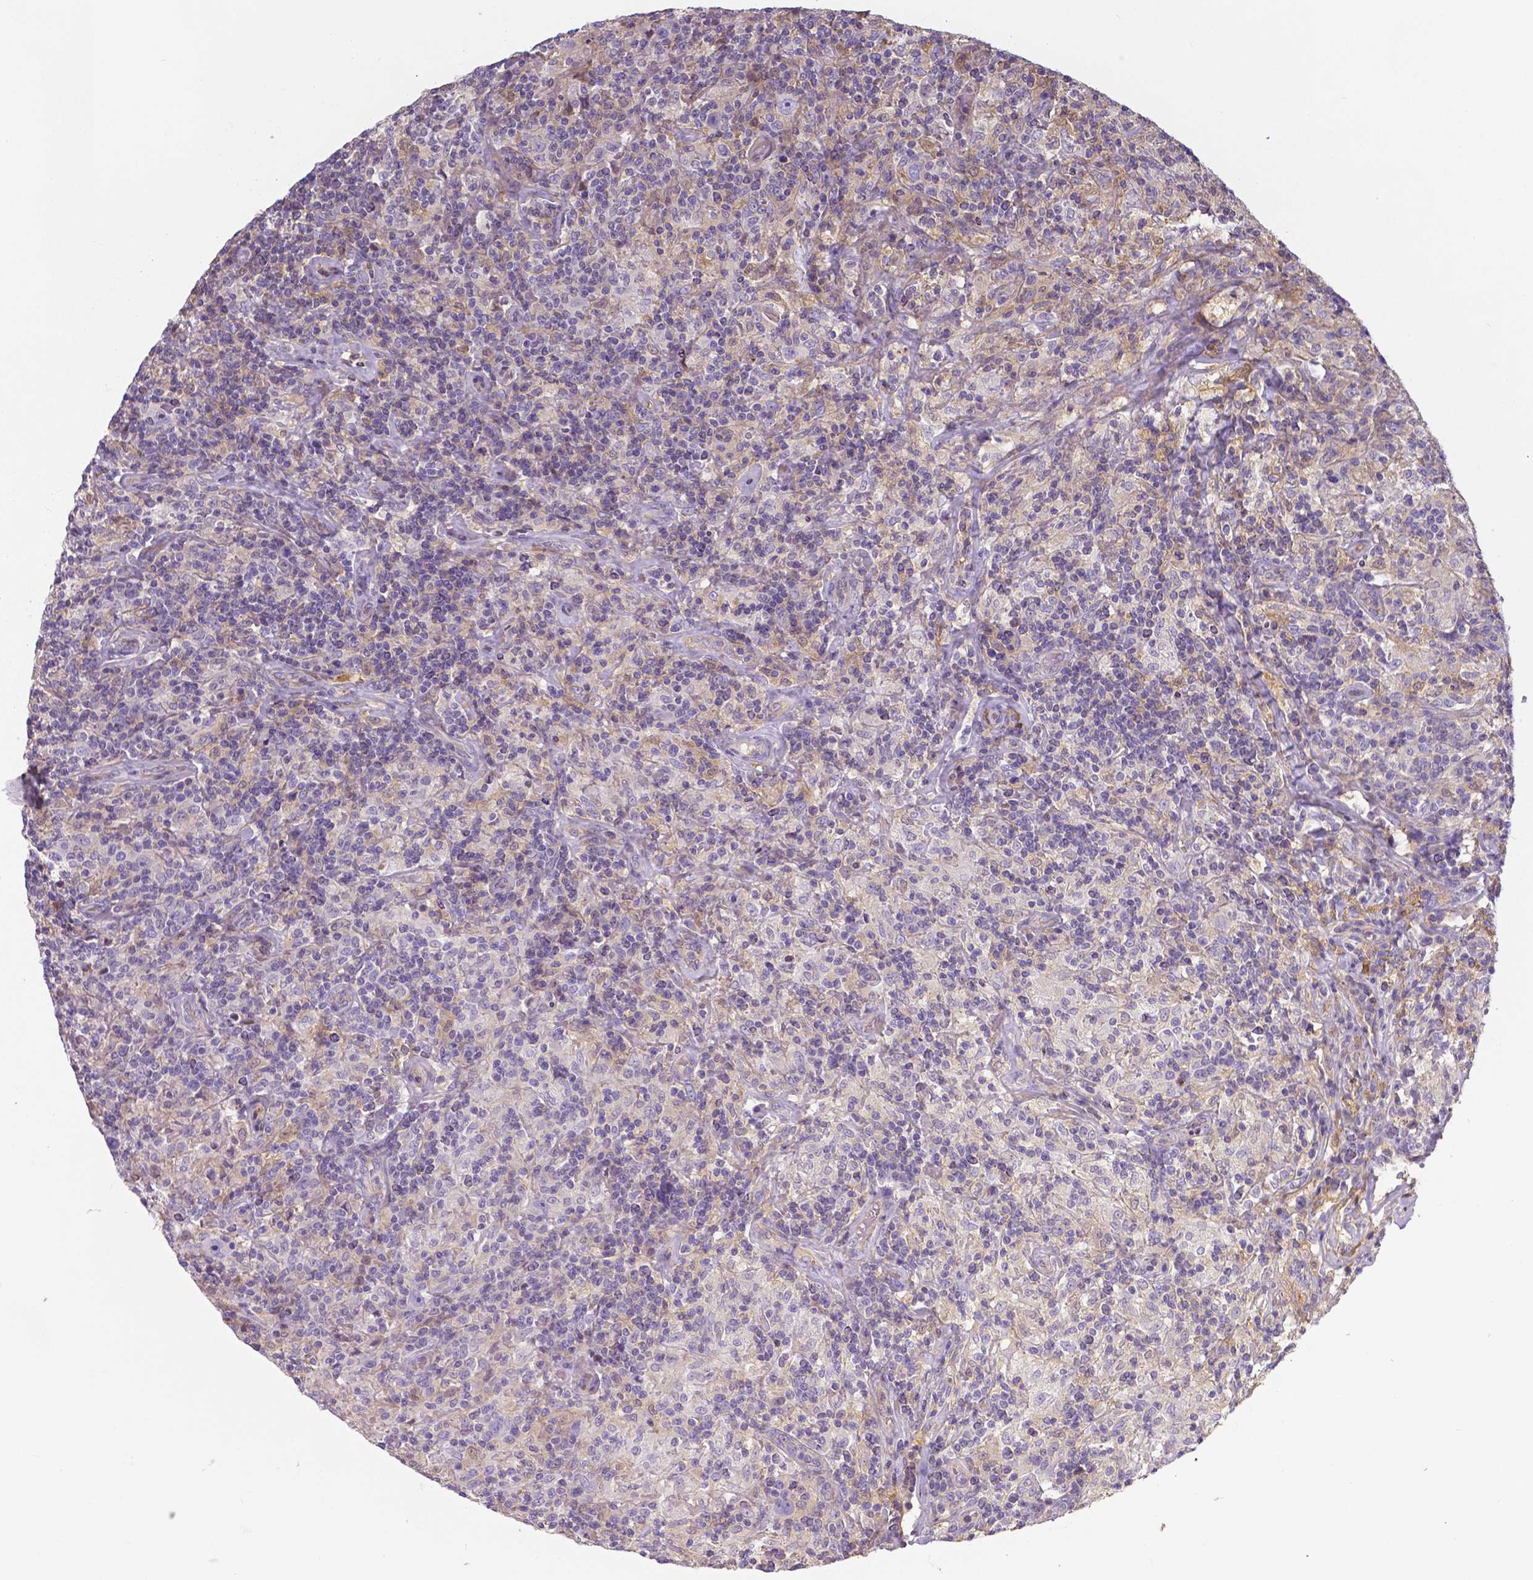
{"staining": {"intensity": "negative", "quantity": "none", "location": "none"}, "tissue": "lymphoma", "cell_type": "Tumor cells", "image_type": "cancer", "snomed": [{"axis": "morphology", "description": "Hodgkin's disease, NOS"}, {"axis": "topography", "description": "Lymph node"}], "caption": "Protein analysis of lymphoma displays no significant expression in tumor cells. The staining was performed using DAB to visualize the protein expression in brown, while the nuclei were stained in blue with hematoxylin (Magnification: 20x).", "gene": "CRMP1", "patient": {"sex": "male", "age": 70}}